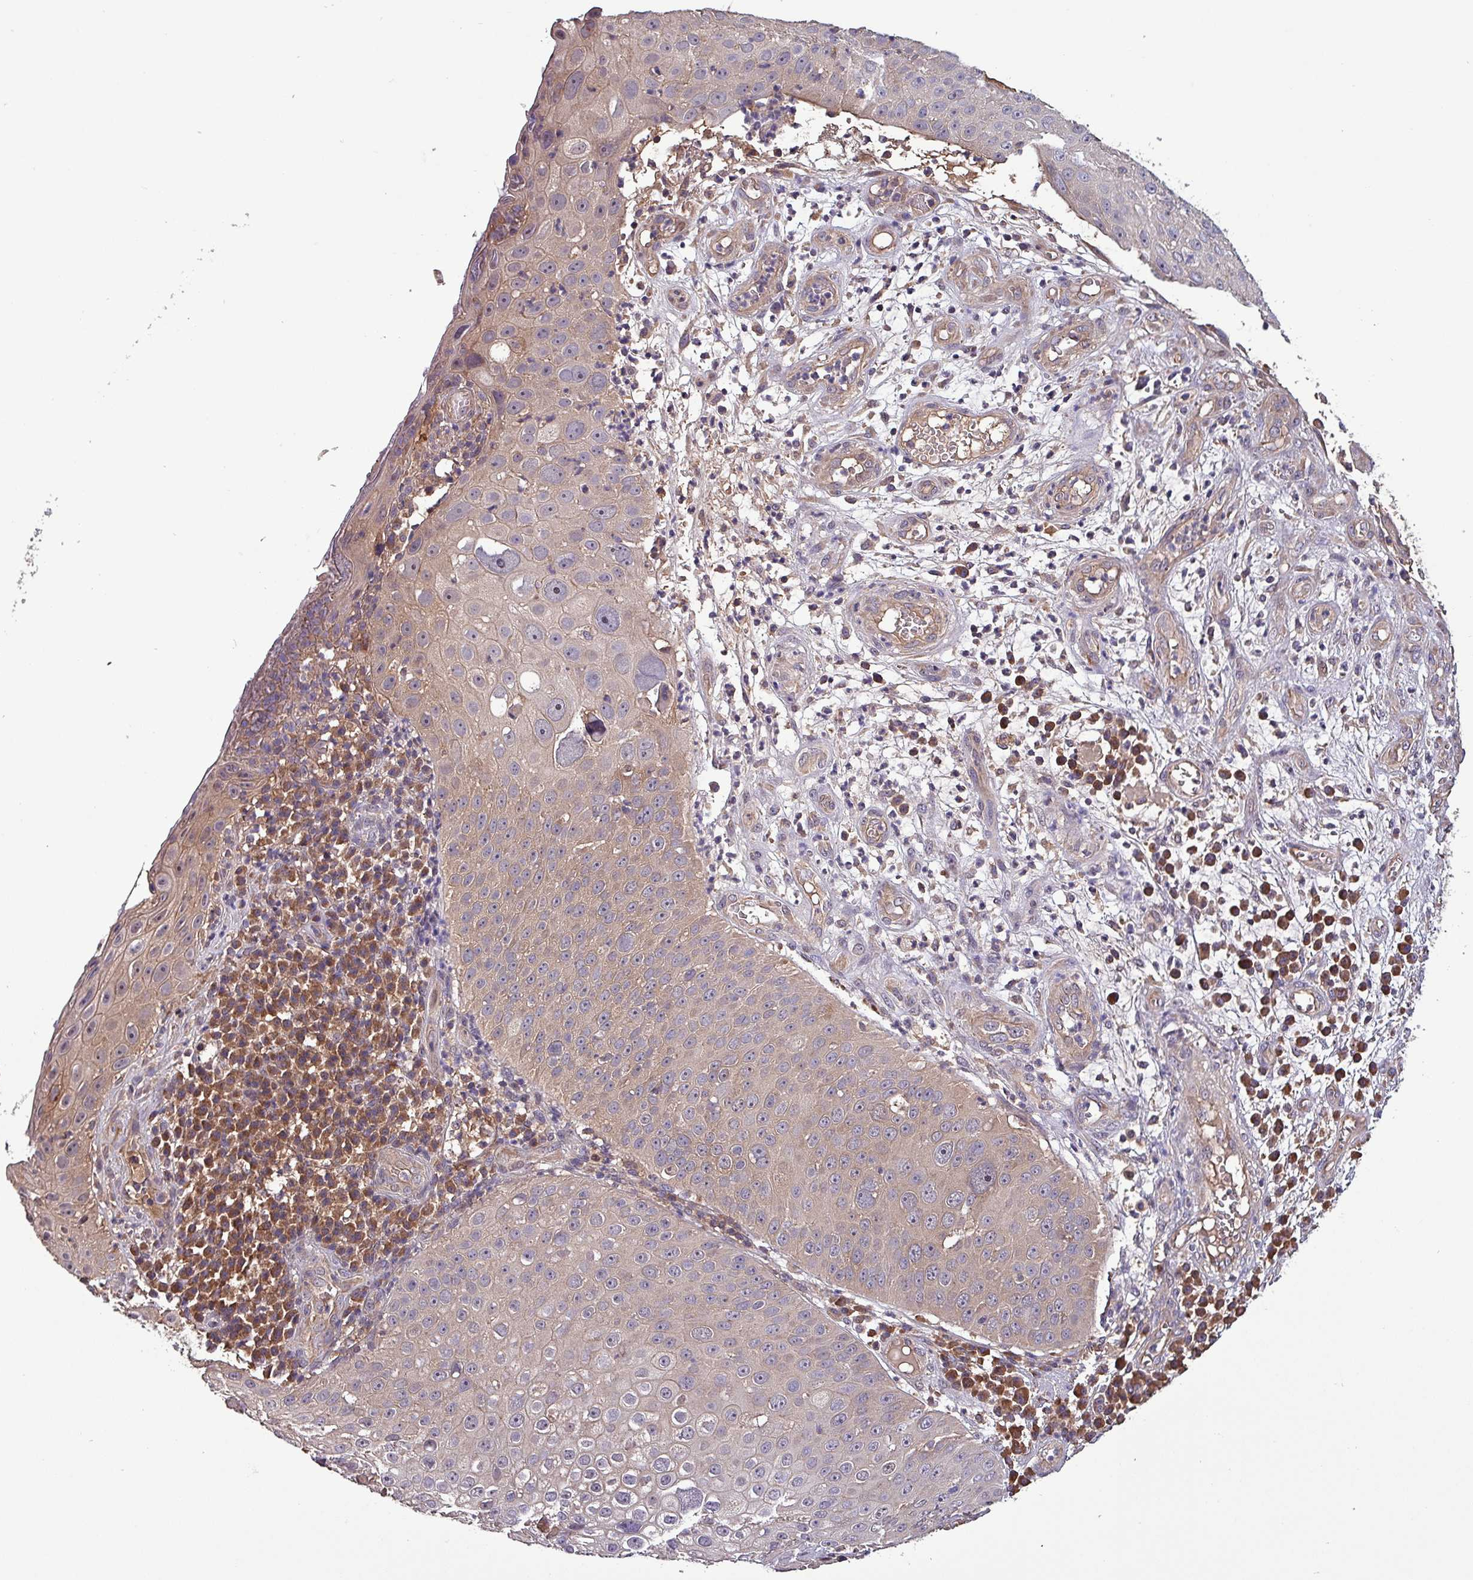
{"staining": {"intensity": "weak", "quantity": "<25%", "location": "cytoplasmic/membranous"}, "tissue": "skin cancer", "cell_type": "Tumor cells", "image_type": "cancer", "snomed": [{"axis": "morphology", "description": "Squamous cell carcinoma, NOS"}, {"axis": "topography", "description": "Skin"}], "caption": "Tumor cells are negative for brown protein staining in skin squamous cell carcinoma. (DAB IHC, high magnification).", "gene": "PAFAH1B2", "patient": {"sex": "male", "age": 71}}